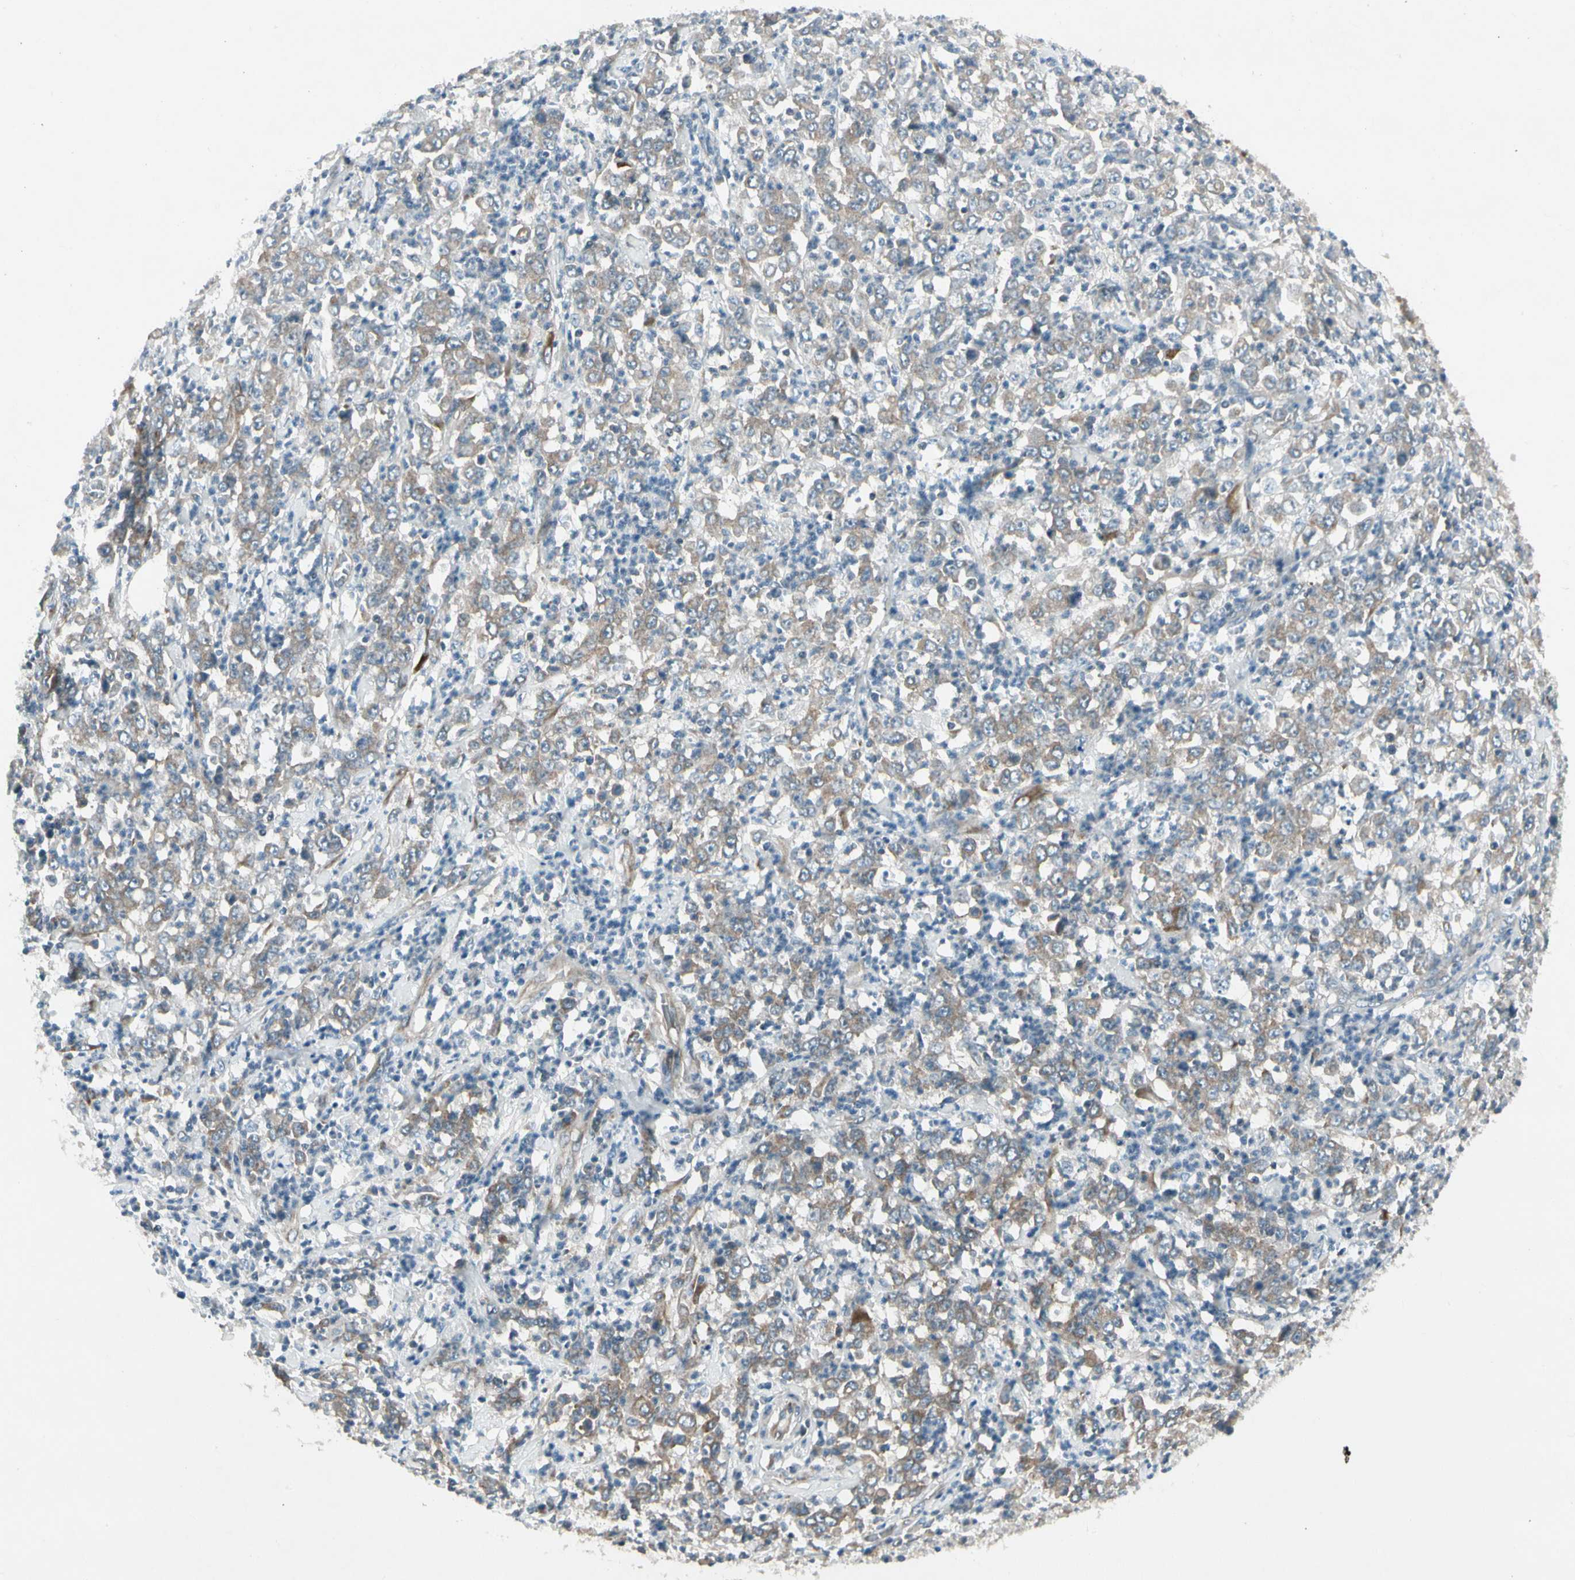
{"staining": {"intensity": "weak", "quantity": "25%-75%", "location": "cytoplasmic/membranous"}, "tissue": "stomach cancer", "cell_type": "Tumor cells", "image_type": "cancer", "snomed": [{"axis": "morphology", "description": "Adenocarcinoma, NOS"}, {"axis": "topography", "description": "Stomach, lower"}], "caption": "Human stomach cancer (adenocarcinoma) stained with a brown dye reveals weak cytoplasmic/membranous positive expression in about 25%-75% of tumor cells.", "gene": "PANK2", "patient": {"sex": "female", "age": 71}}